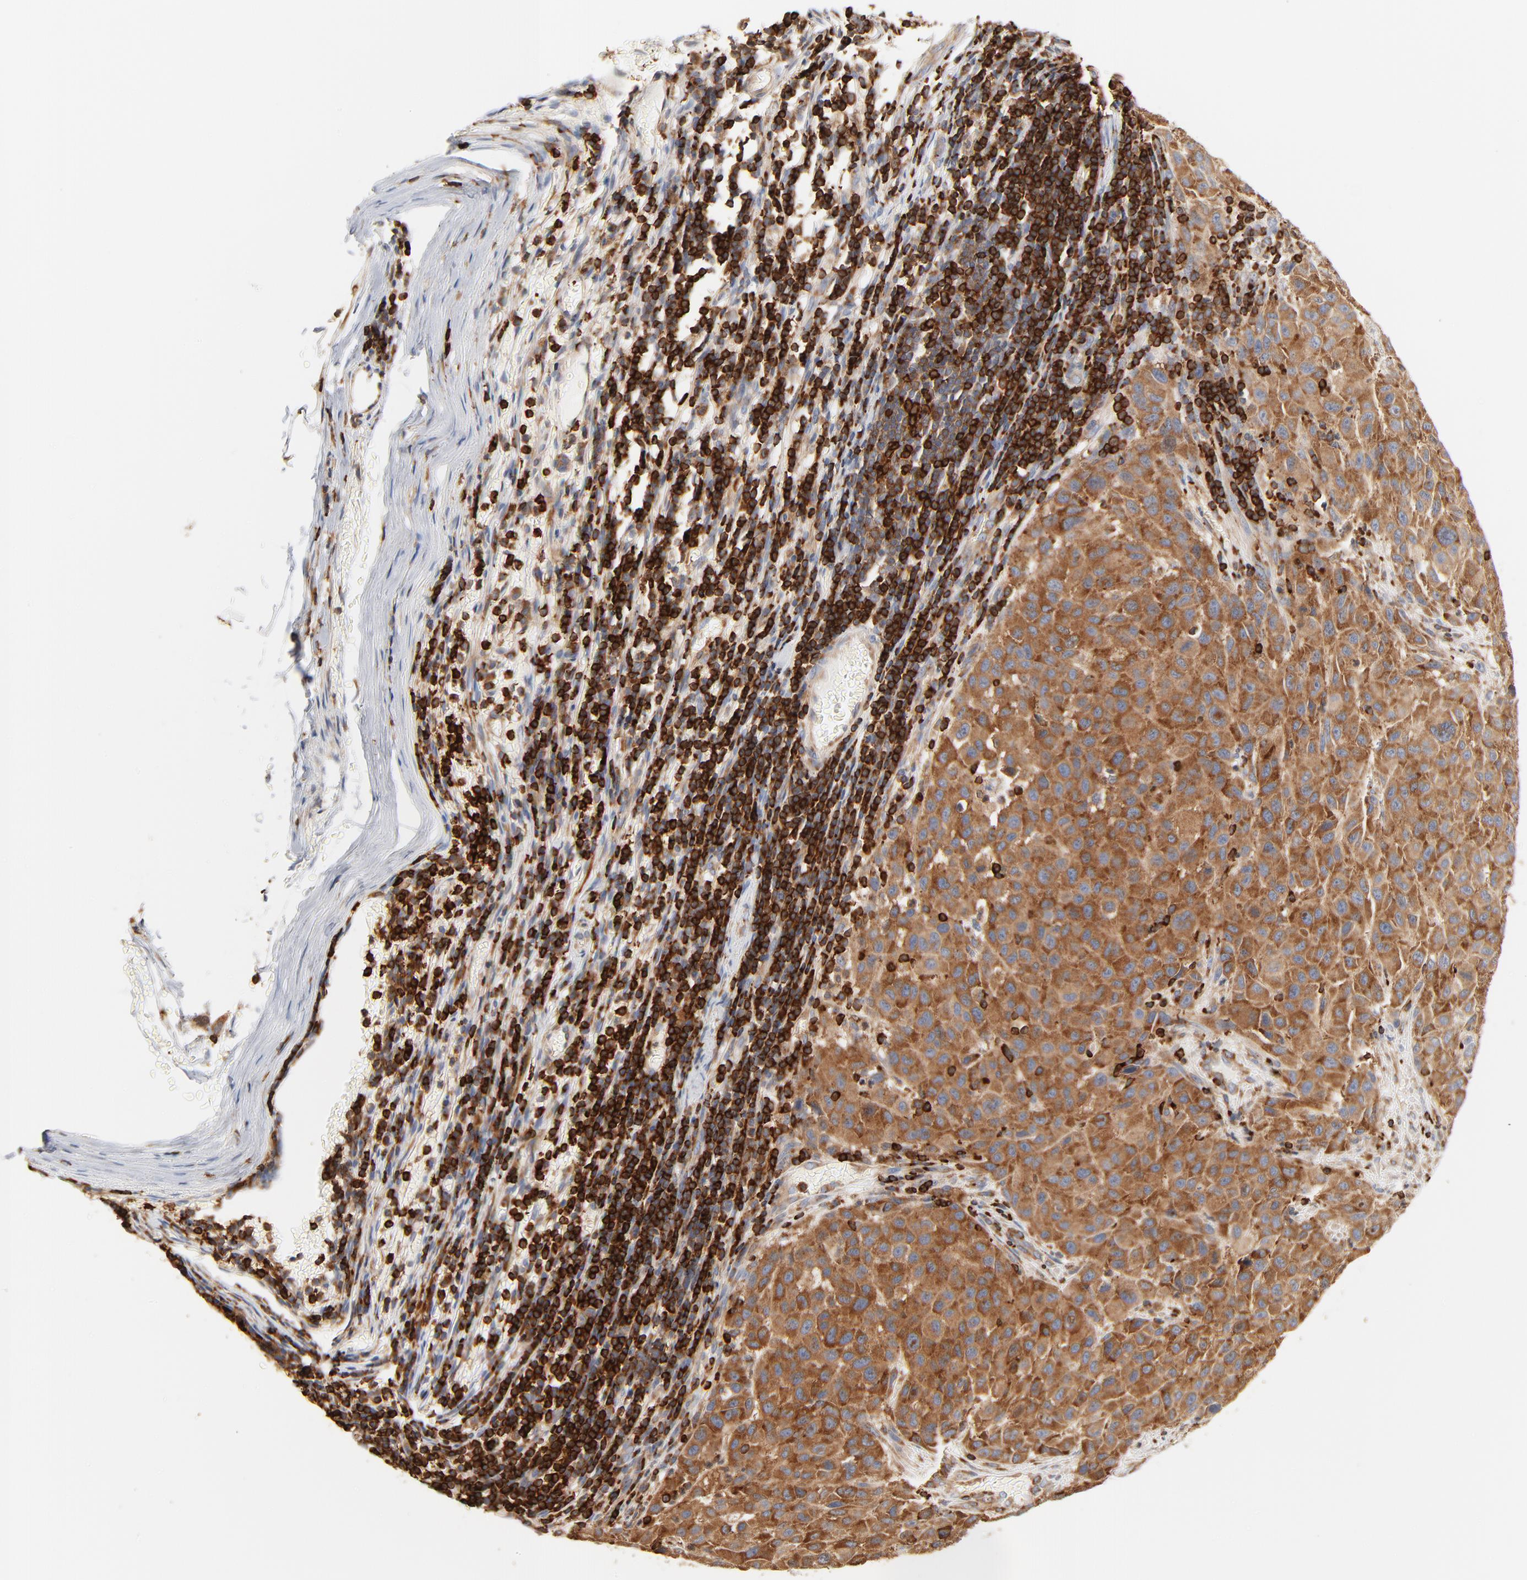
{"staining": {"intensity": "moderate", "quantity": ">75%", "location": "cytoplasmic/membranous"}, "tissue": "melanoma", "cell_type": "Tumor cells", "image_type": "cancer", "snomed": [{"axis": "morphology", "description": "Malignant melanoma, Metastatic site"}, {"axis": "topography", "description": "Lymph node"}], "caption": "This is a photomicrograph of immunohistochemistry staining of malignant melanoma (metastatic site), which shows moderate expression in the cytoplasmic/membranous of tumor cells.", "gene": "SH3KBP1", "patient": {"sex": "male", "age": 61}}